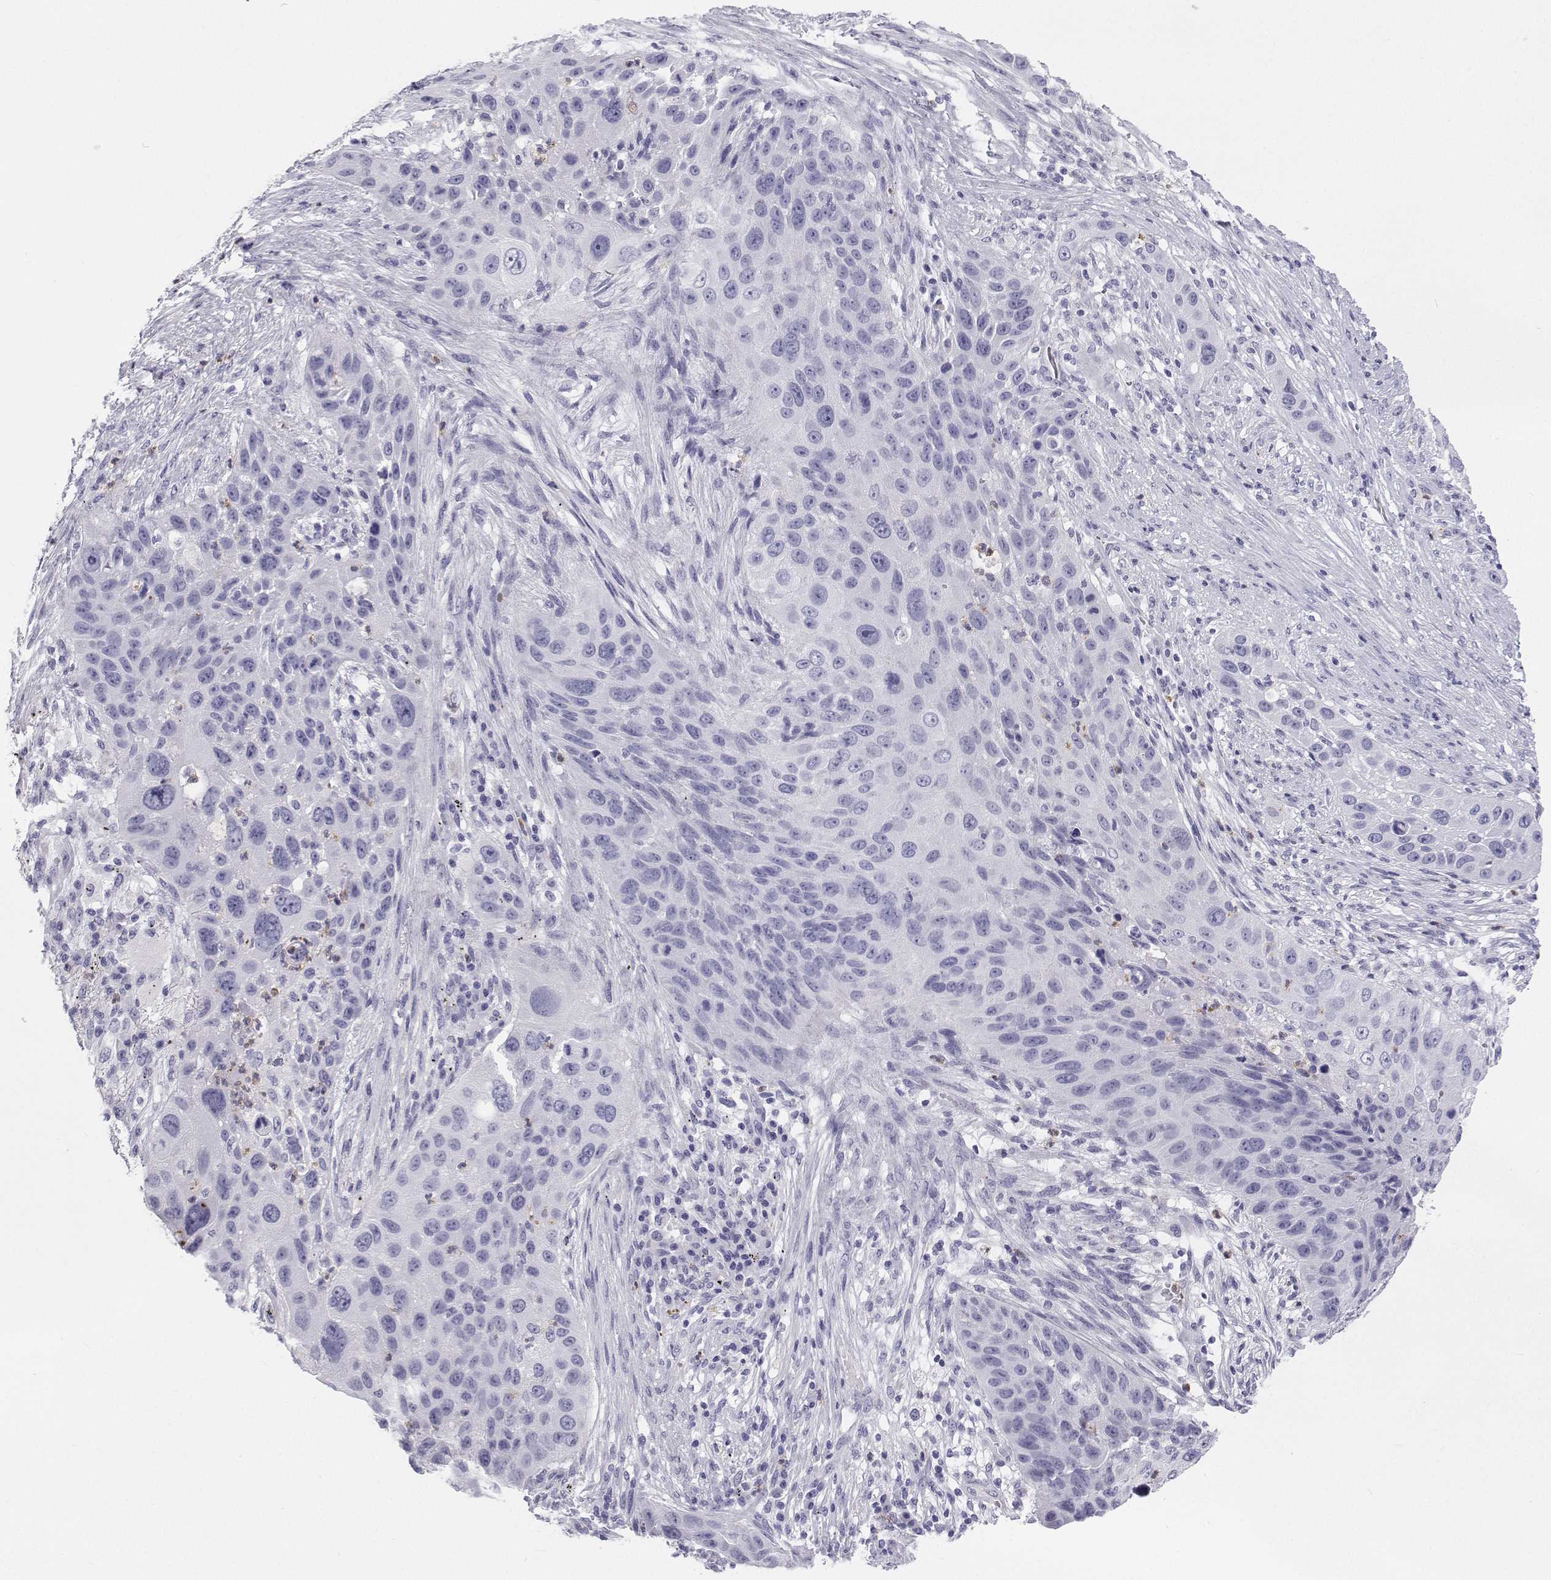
{"staining": {"intensity": "negative", "quantity": "none", "location": "none"}, "tissue": "lung cancer", "cell_type": "Tumor cells", "image_type": "cancer", "snomed": [{"axis": "morphology", "description": "Squamous cell carcinoma, NOS"}, {"axis": "topography", "description": "Lung"}], "caption": "DAB (3,3'-diaminobenzidine) immunohistochemical staining of squamous cell carcinoma (lung) reveals no significant positivity in tumor cells.", "gene": "SFTPB", "patient": {"sex": "male", "age": 63}}